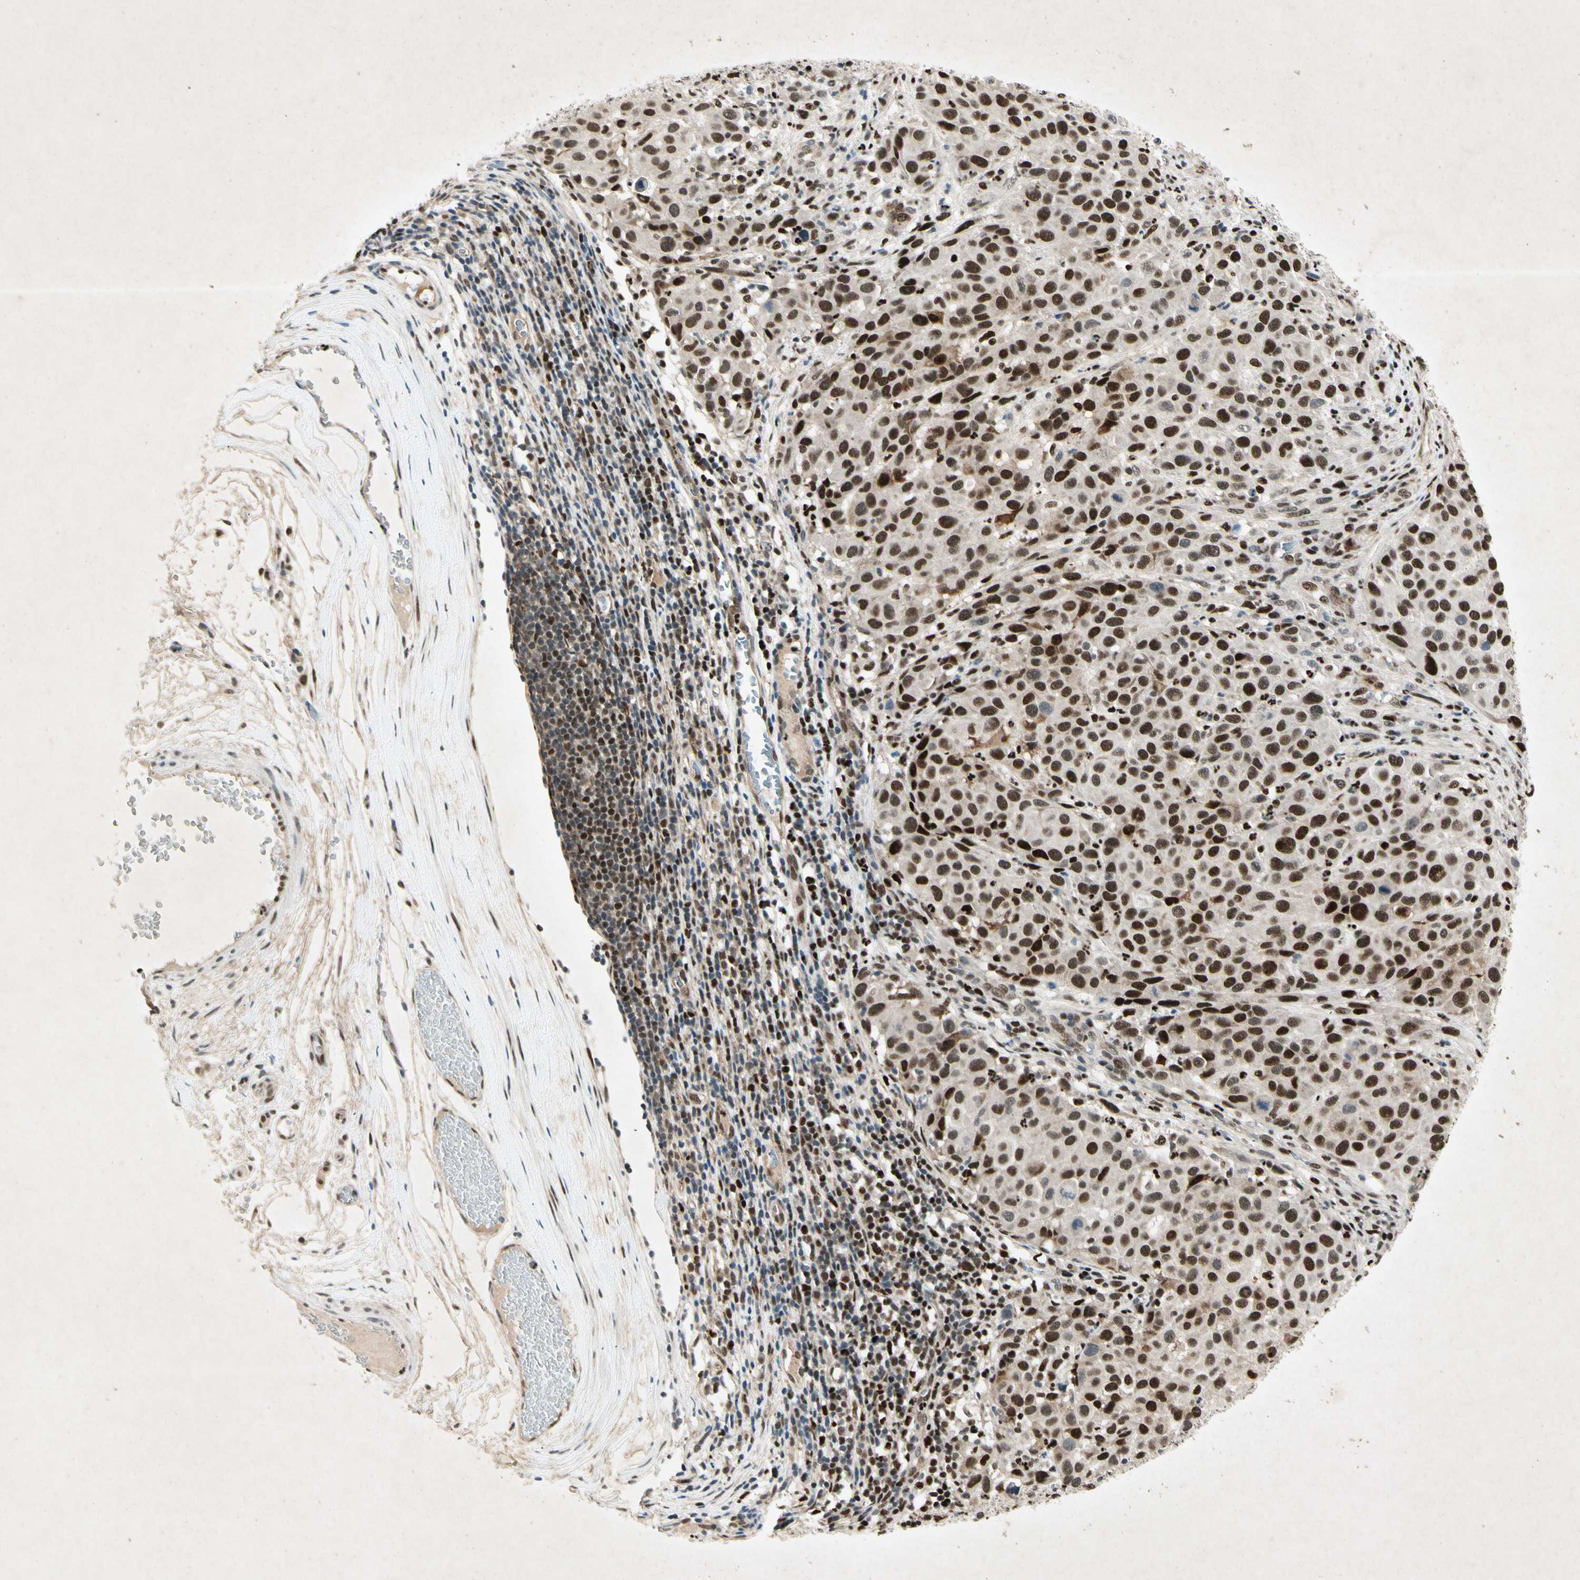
{"staining": {"intensity": "strong", "quantity": ">75%", "location": "nuclear"}, "tissue": "melanoma", "cell_type": "Tumor cells", "image_type": "cancer", "snomed": [{"axis": "morphology", "description": "Malignant melanoma, Metastatic site"}, {"axis": "topography", "description": "Lymph node"}], "caption": "Immunohistochemistry micrograph of neoplastic tissue: human melanoma stained using IHC displays high levels of strong protein expression localized specifically in the nuclear of tumor cells, appearing as a nuclear brown color.", "gene": "RNF43", "patient": {"sex": "male", "age": 61}}